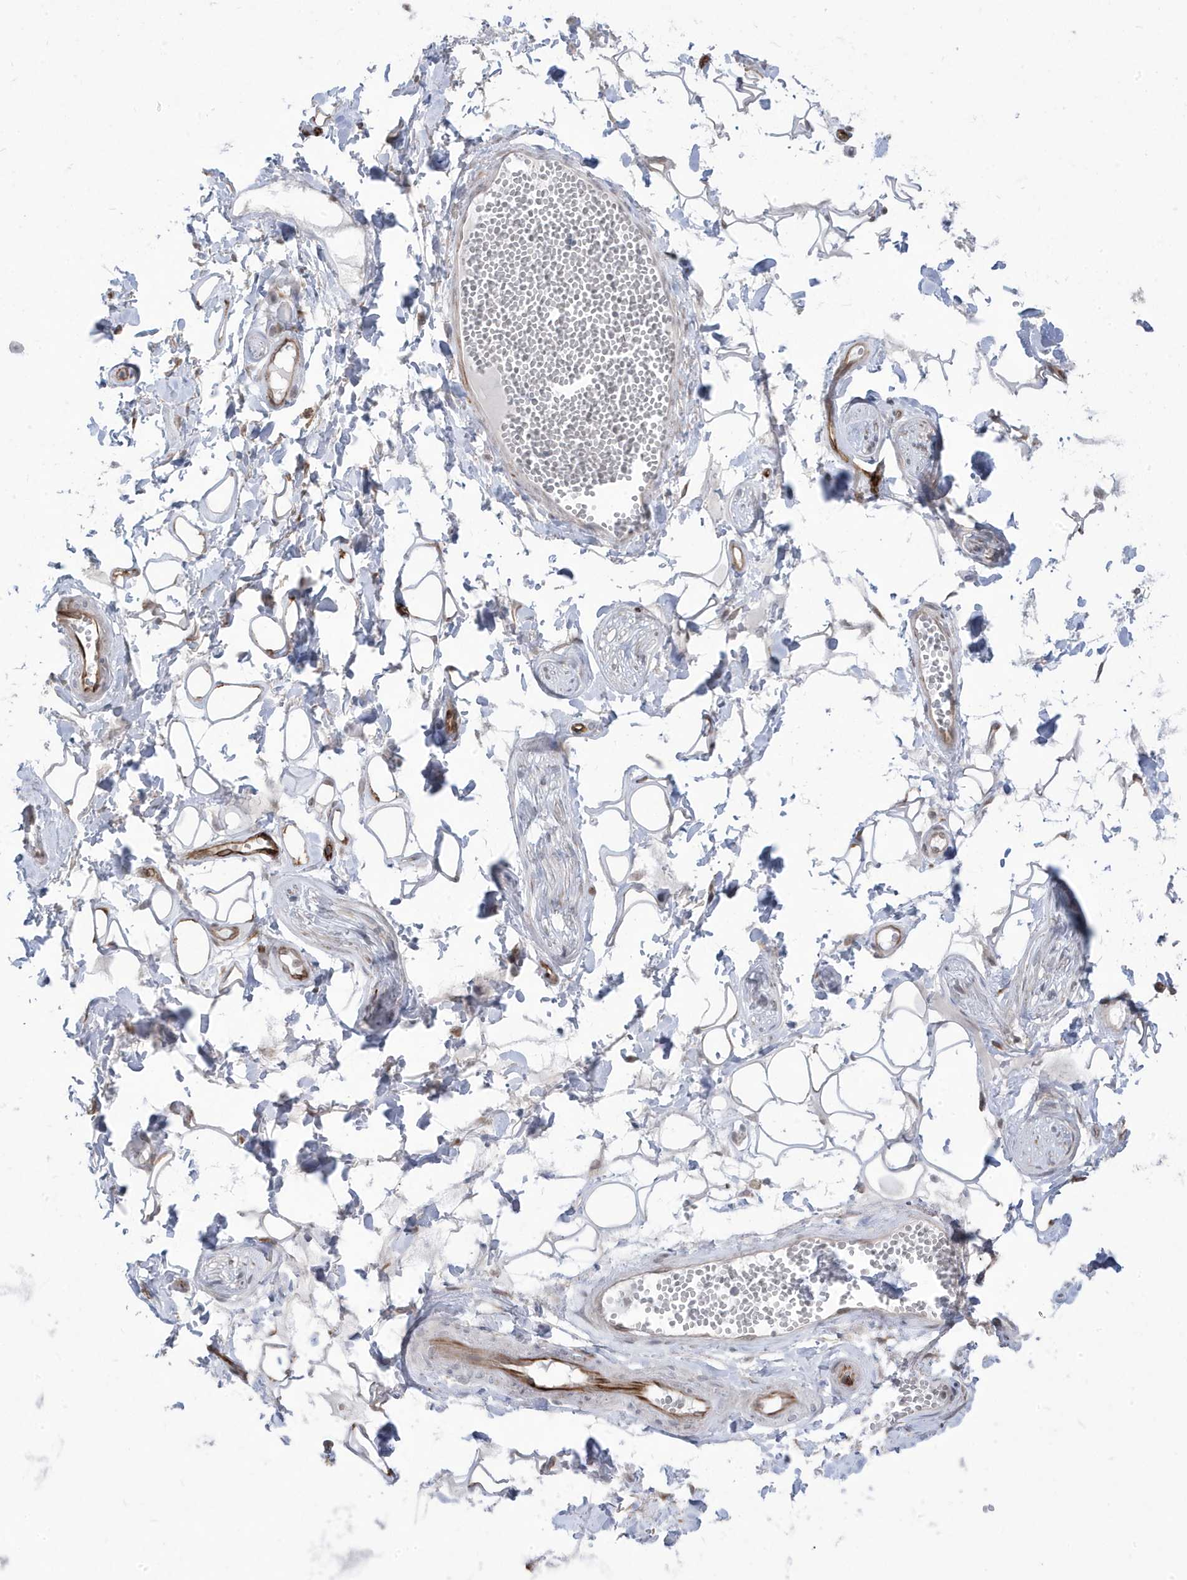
{"staining": {"intensity": "moderate", "quantity": ">75%", "location": "nuclear"}, "tissue": "adipose tissue", "cell_type": "Adipocytes", "image_type": "normal", "snomed": [{"axis": "morphology", "description": "Normal tissue, NOS"}, {"axis": "morphology", "description": "Inflammation, NOS"}, {"axis": "topography", "description": "Salivary gland"}, {"axis": "topography", "description": "Peripheral nerve tissue"}], "caption": "This histopathology image exhibits immunohistochemistry (IHC) staining of unremarkable adipose tissue, with medium moderate nuclear positivity in approximately >75% of adipocytes.", "gene": "ADAMTSL3", "patient": {"sex": "female", "age": 75}}